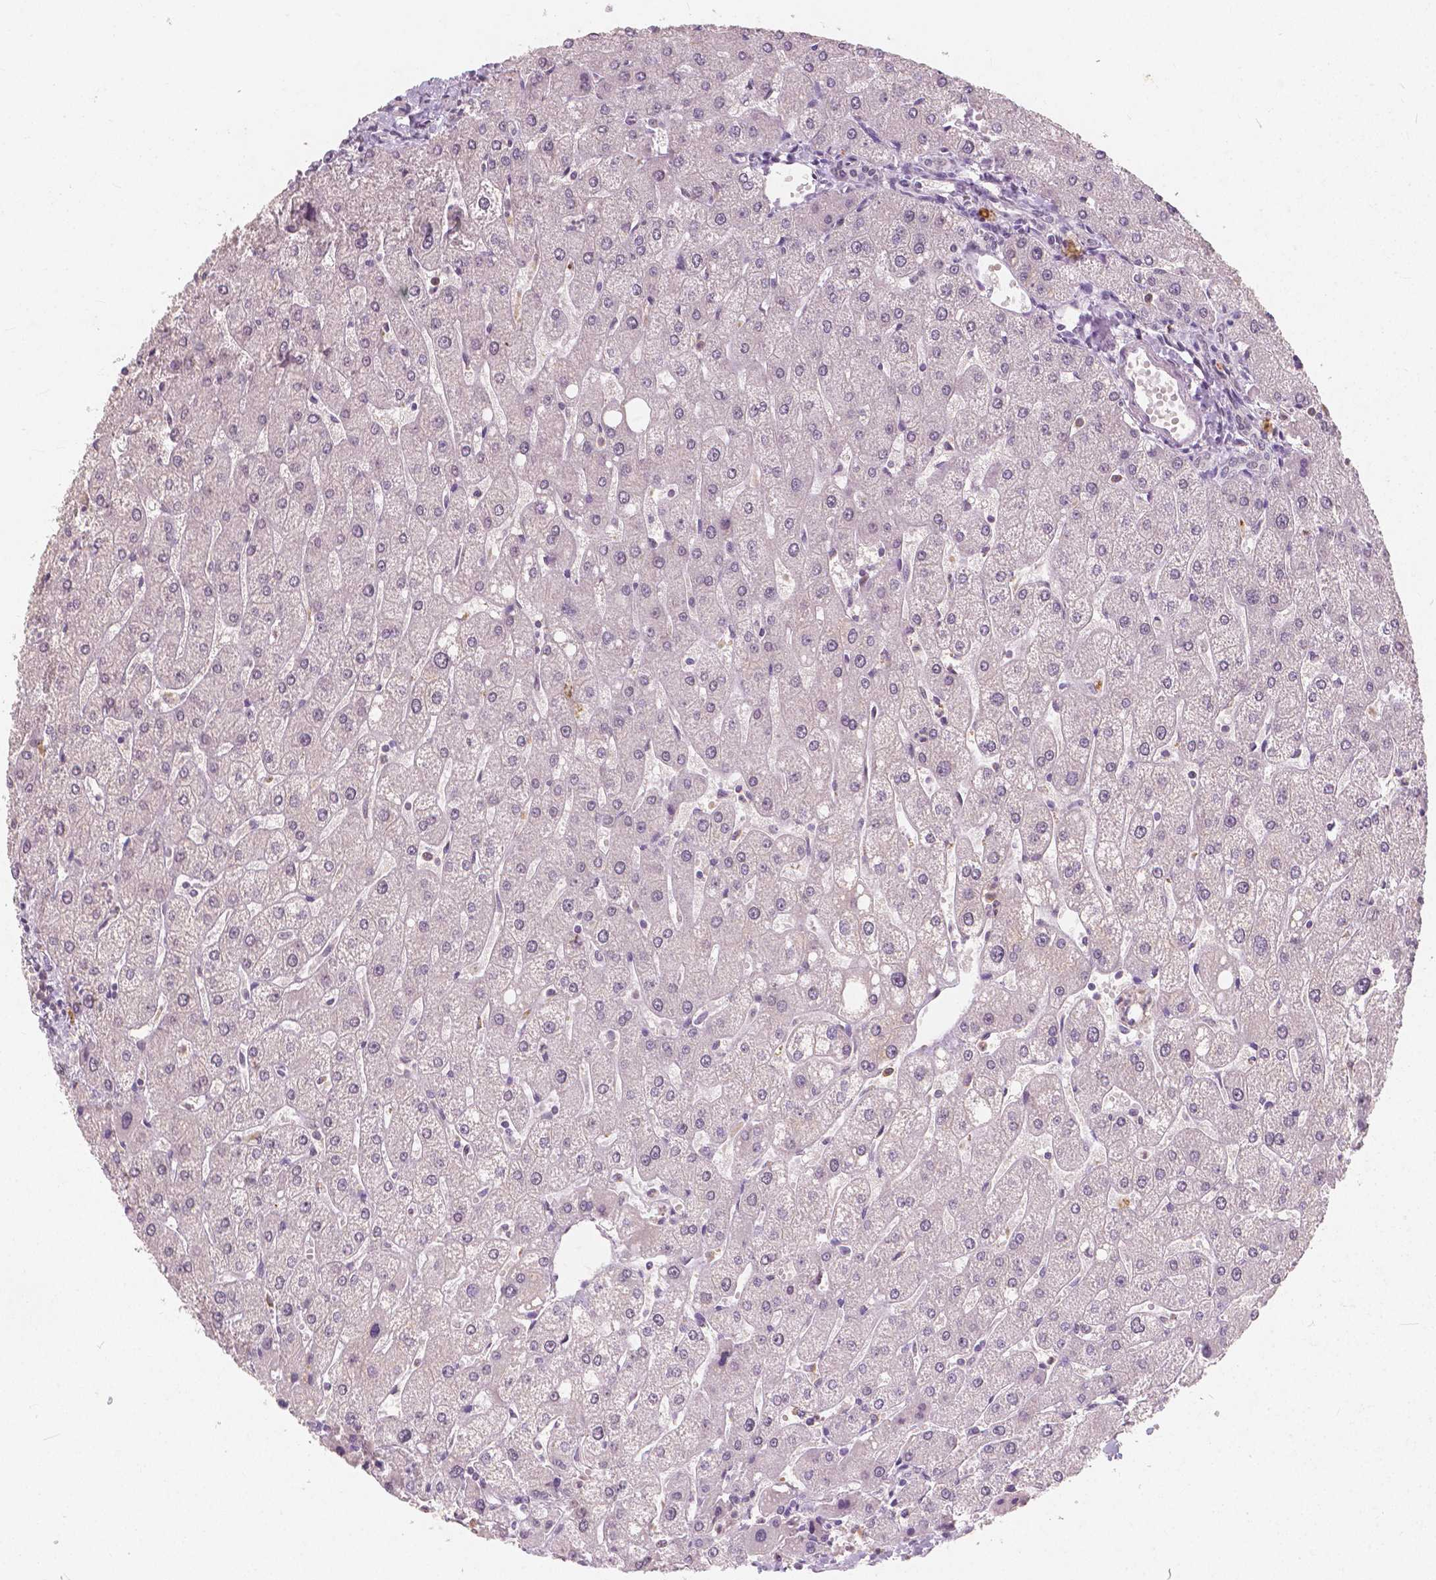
{"staining": {"intensity": "negative", "quantity": "none", "location": "none"}, "tissue": "liver", "cell_type": "Cholangiocytes", "image_type": "normal", "snomed": [{"axis": "morphology", "description": "Normal tissue, NOS"}, {"axis": "topography", "description": "Liver"}], "caption": "Cholangiocytes show no significant protein positivity in normal liver. The staining is performed using DAB (3,3'-diaminobenzidine) brown chromogen with nuclei counter-stained in using hematoxylin.", "gene": "NOLC1", "patient": {"sex": "male", "age": 67}}